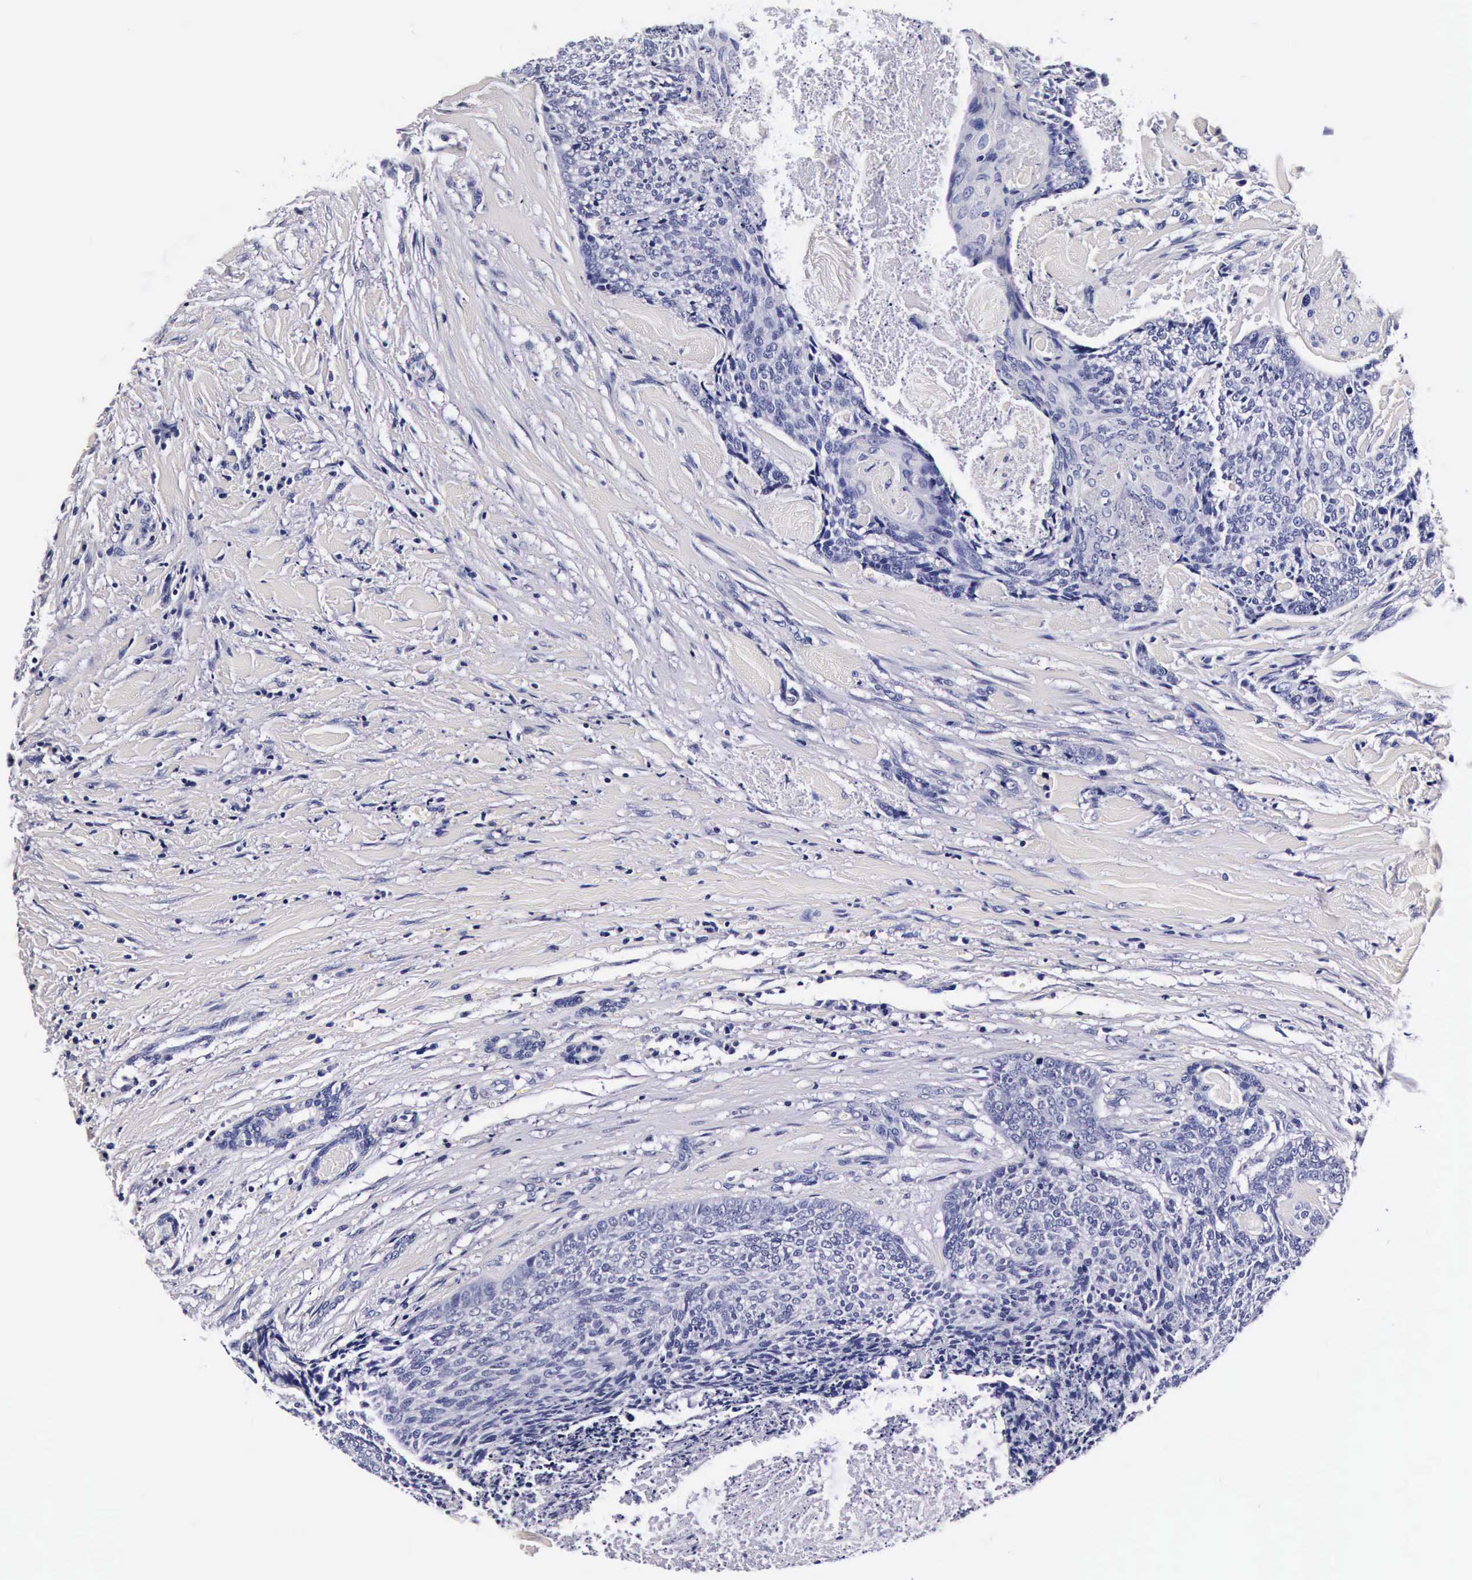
{"staining": {"intensity": "negative", "quantity": "none", "location": "none"}, "tissue": "head and neck cancer", "cell_type": "Tumor cells", "image_type": "cancer", "snomed": [{"axis": "morphology", "description": "Squamous cell carcinoma, NOS"}, {"axis": "topography", "description": "Salivary gland"}, {"axis": "topography", "description": "Head-Neck"}], "caption": "Head and neck squamous cell carcinoma was stained to show a protein in brown. There is no significant positivity in tumor cells. The staining is performed using DAB brown chromogen with nuclei counter-stained in using hematoxylin.", "gene": "IAPP", "patient": {"sex": "male", "age": 70}}